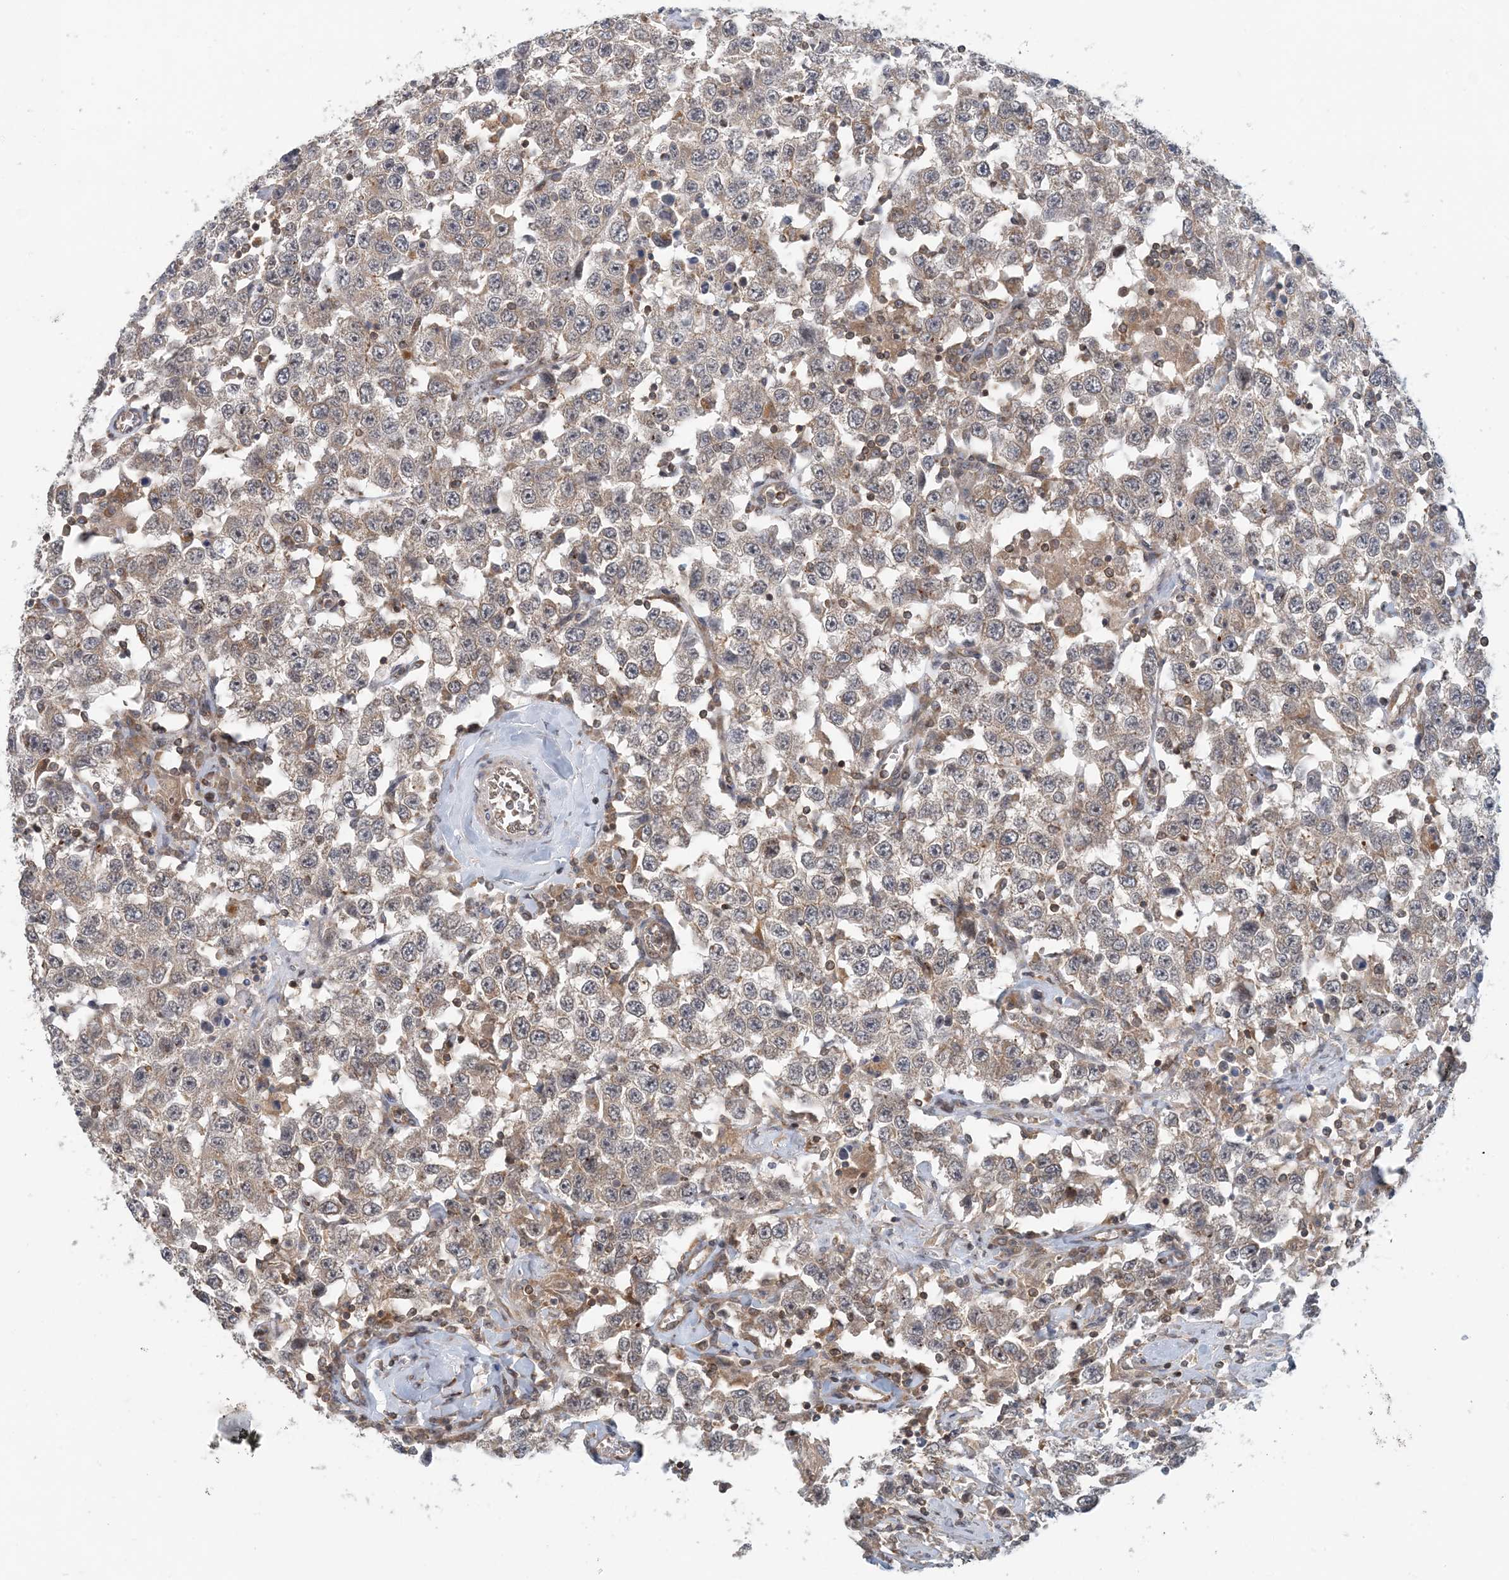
{"staining": {"intensity": "weak", "quantity": "25%-75%", "location": "cytoplasmic/membranous"}, "tissue": "testis cancer", "cell_type": "Tumor cells", "image_type": "cancer", "snomed": [{"axis": "morphology", "description": "Seminoma, NOS"}, {"axis": "topography", "description": "Testis"}], "caption": "A micrograph of seminoma (testis) stained for a protein exhibits weak cytoplasmic/membranous brown staining in tumor cells. (DAB IHC, brown staining for protein, blue staining for nuclei).", "gene": "ATP13A2", "patient": {"sex": "male", "age": 41}}